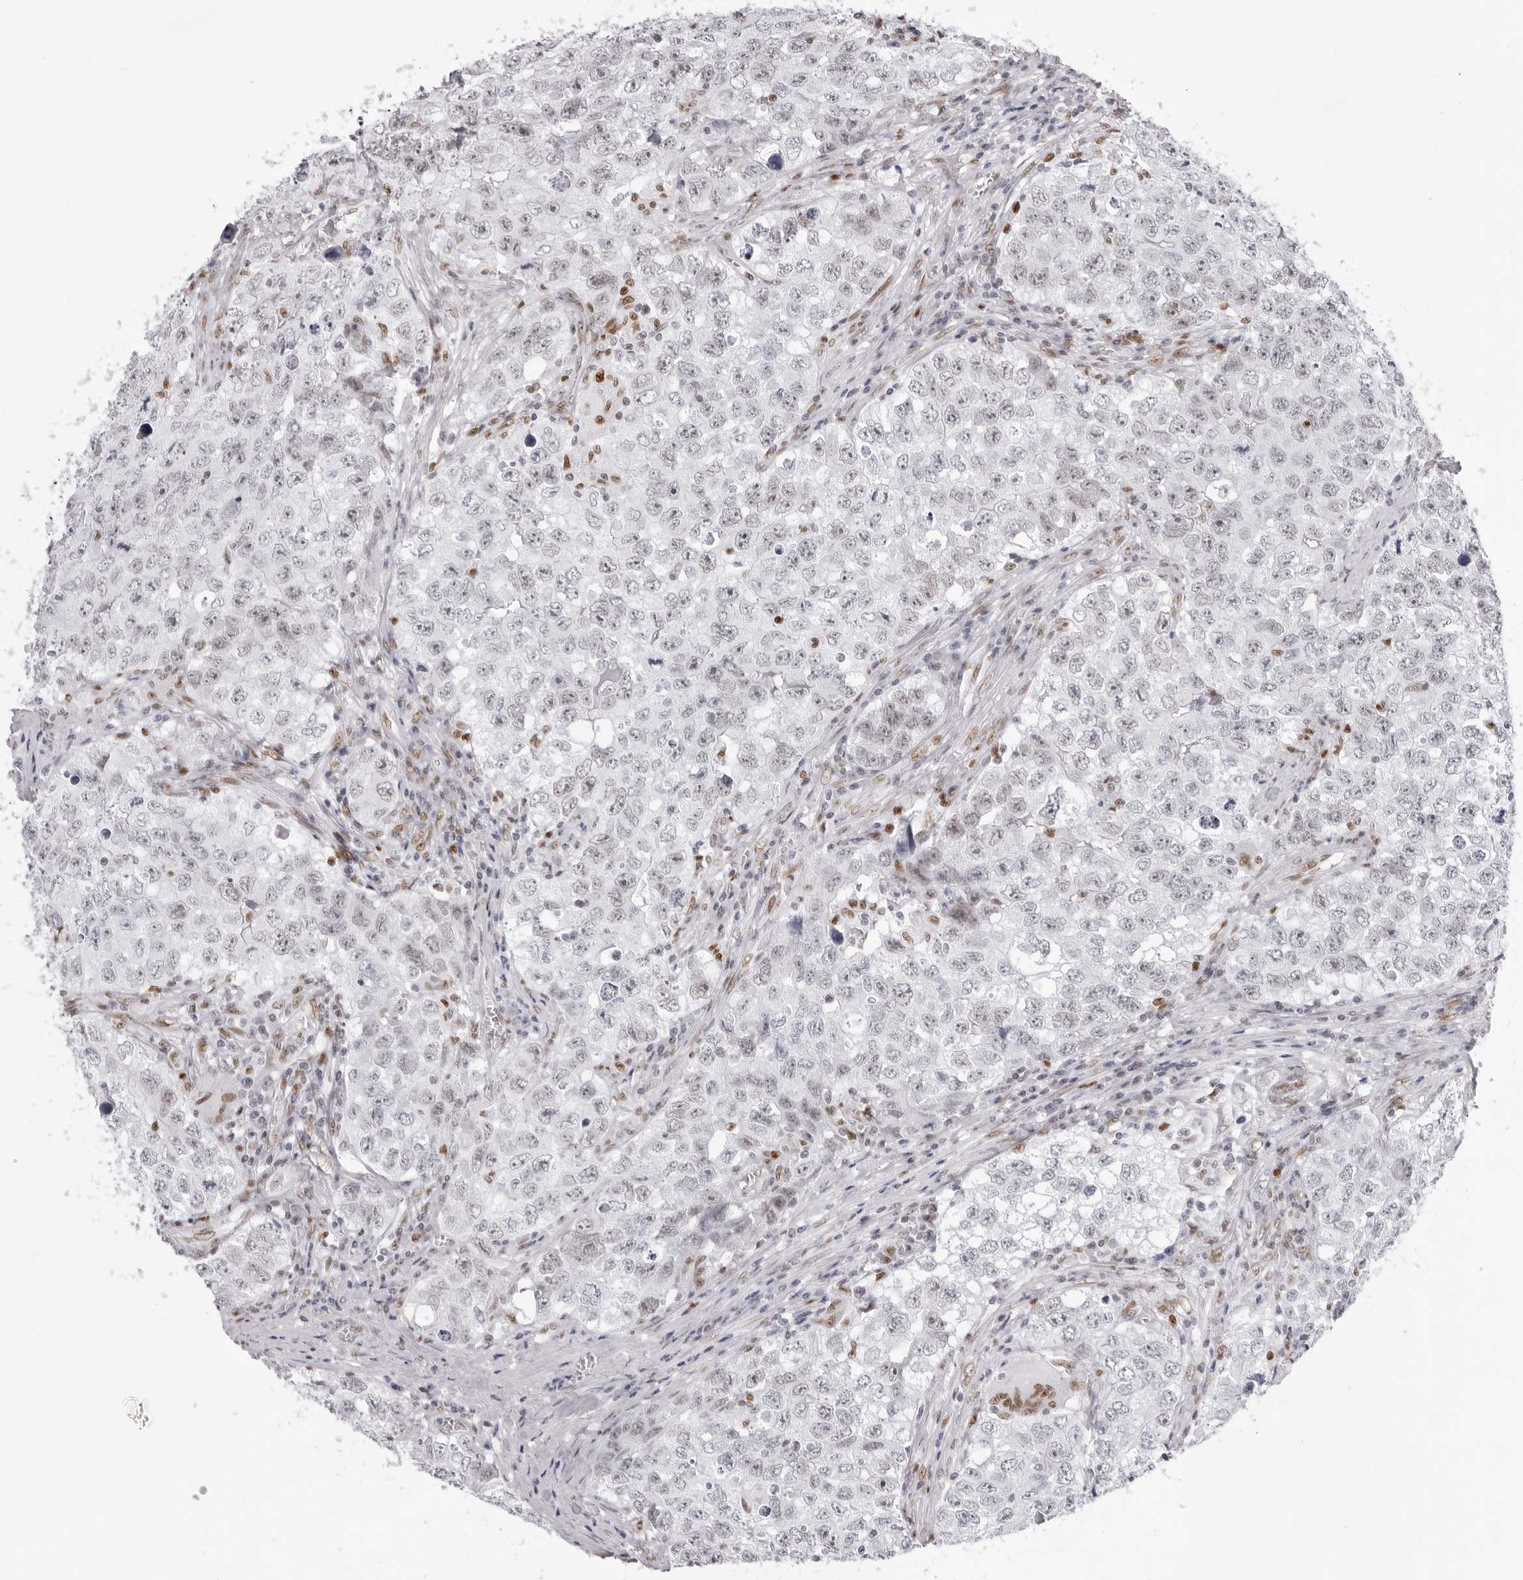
{"staining": {"intensity": "negative", "quantity": "none", "location": "none"}, "tissue": "testis cancer", "cell_type": "Tumor cells", "image_type": "cancer", "snomed": [{"axis": "morphology", "description": "Seminoma, NOS"}, {"axis": "morphology", "description": "Carcinoma, Embryonal, NOS"}, {"axis": "topography", "description": "Testis"}], "caption": "Photomicrograph shows no significant protein positivity in tumor cells of testis cancer. (Brightfield microscopy of DAB (3,3'-diaminobenzidine) IHC at high magnification).", "gene": "IRF2BP2", "patient": {"sex": "male", "age": 43}}